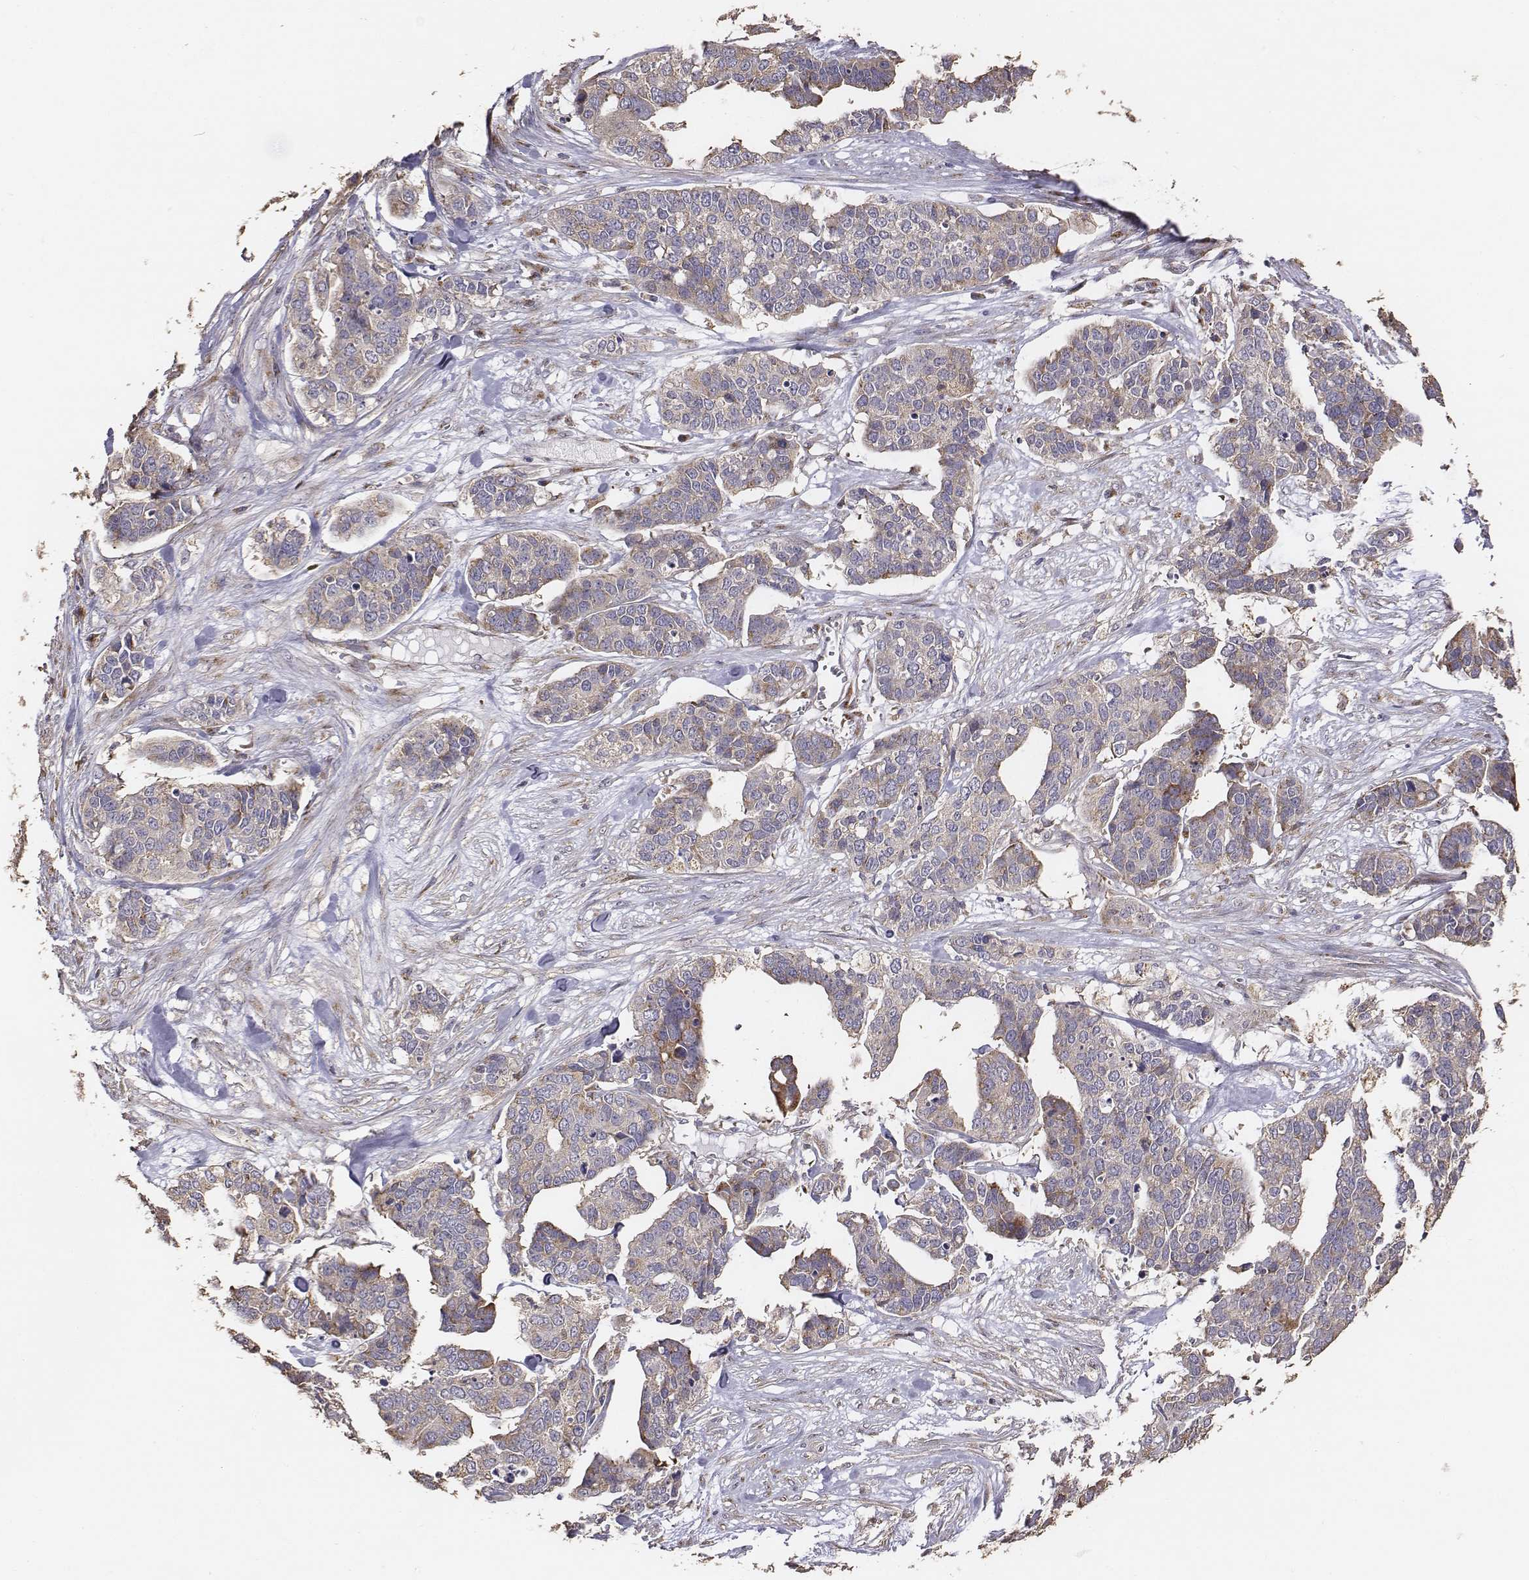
{"staining": {"intensity": "weak", "quantity": ">75%", "location": "cytoplasmic/membranous"}, "tissue": "ovarian cancer", "cell_type": "Tumor cells", "image_type": "cancer", "snomed": [{"axis": "morphology", "description": "Carcinoma, endometroid"}, {"axis": "topography", "description": "Ovary"}], "caption": "This image shows immunohistochemistry staining of human ovarian endometroid carcinoma, with low weak cytoplasmic/membranous positivity in approximately >75% of tumor cells.", "gene": "AP1B1", "patient": {"sex": "female", "age": 65}}